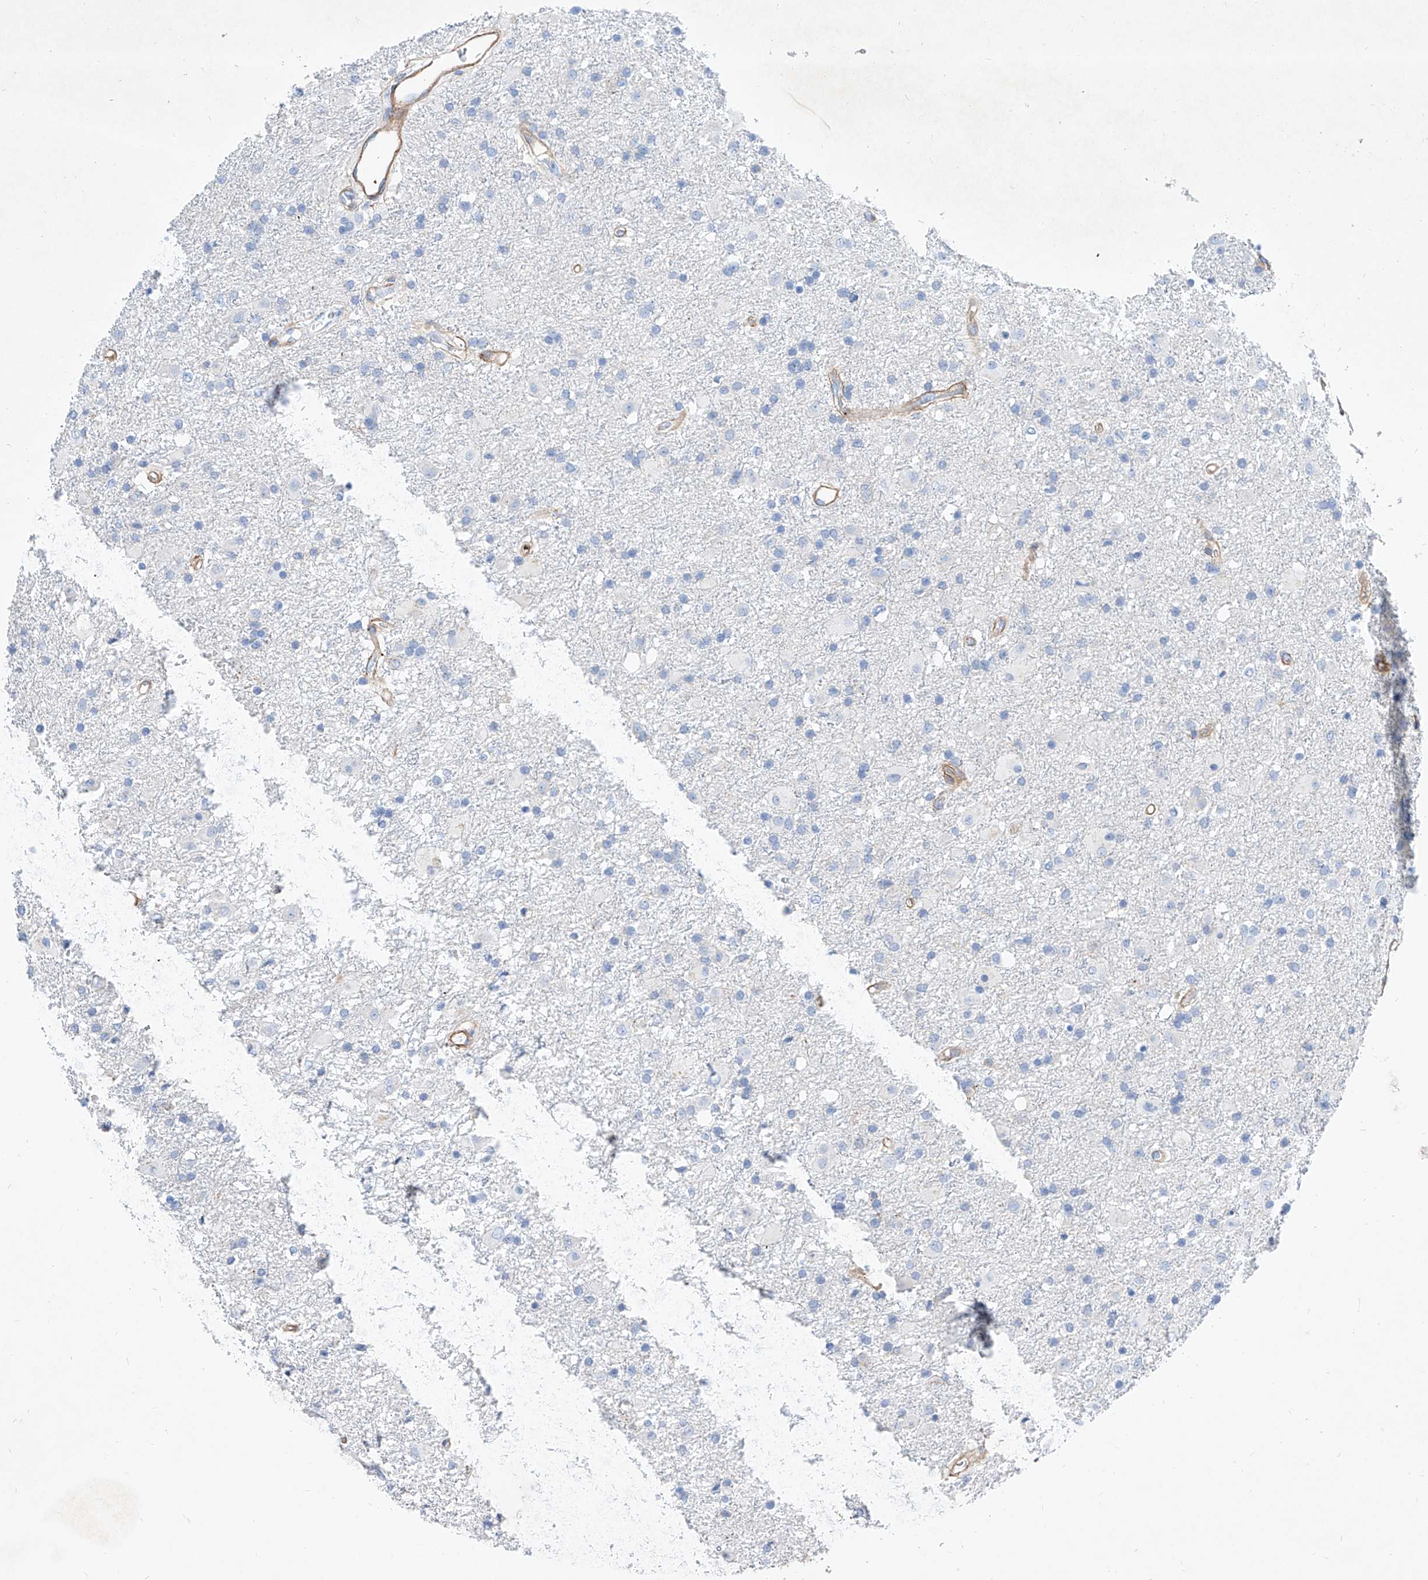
{"staining": {"intensity": "negative", "quantity": "none", "location": "none"}, "tissue": "glioma", "cell_type": "Tumor cells", "image_type": "cancer", "snomed": [{"axis": "morphology", "description": "Glioma, malignant, Low grade"}, {"axis": "topography", "description": "Brain"}], "caption": "Photomicrograph shows no protein expression in tumor cells of malignant low-grade glioma tissue.", "gene": "TAS2R60", "patient": {"sex": "male", "age": 65}}